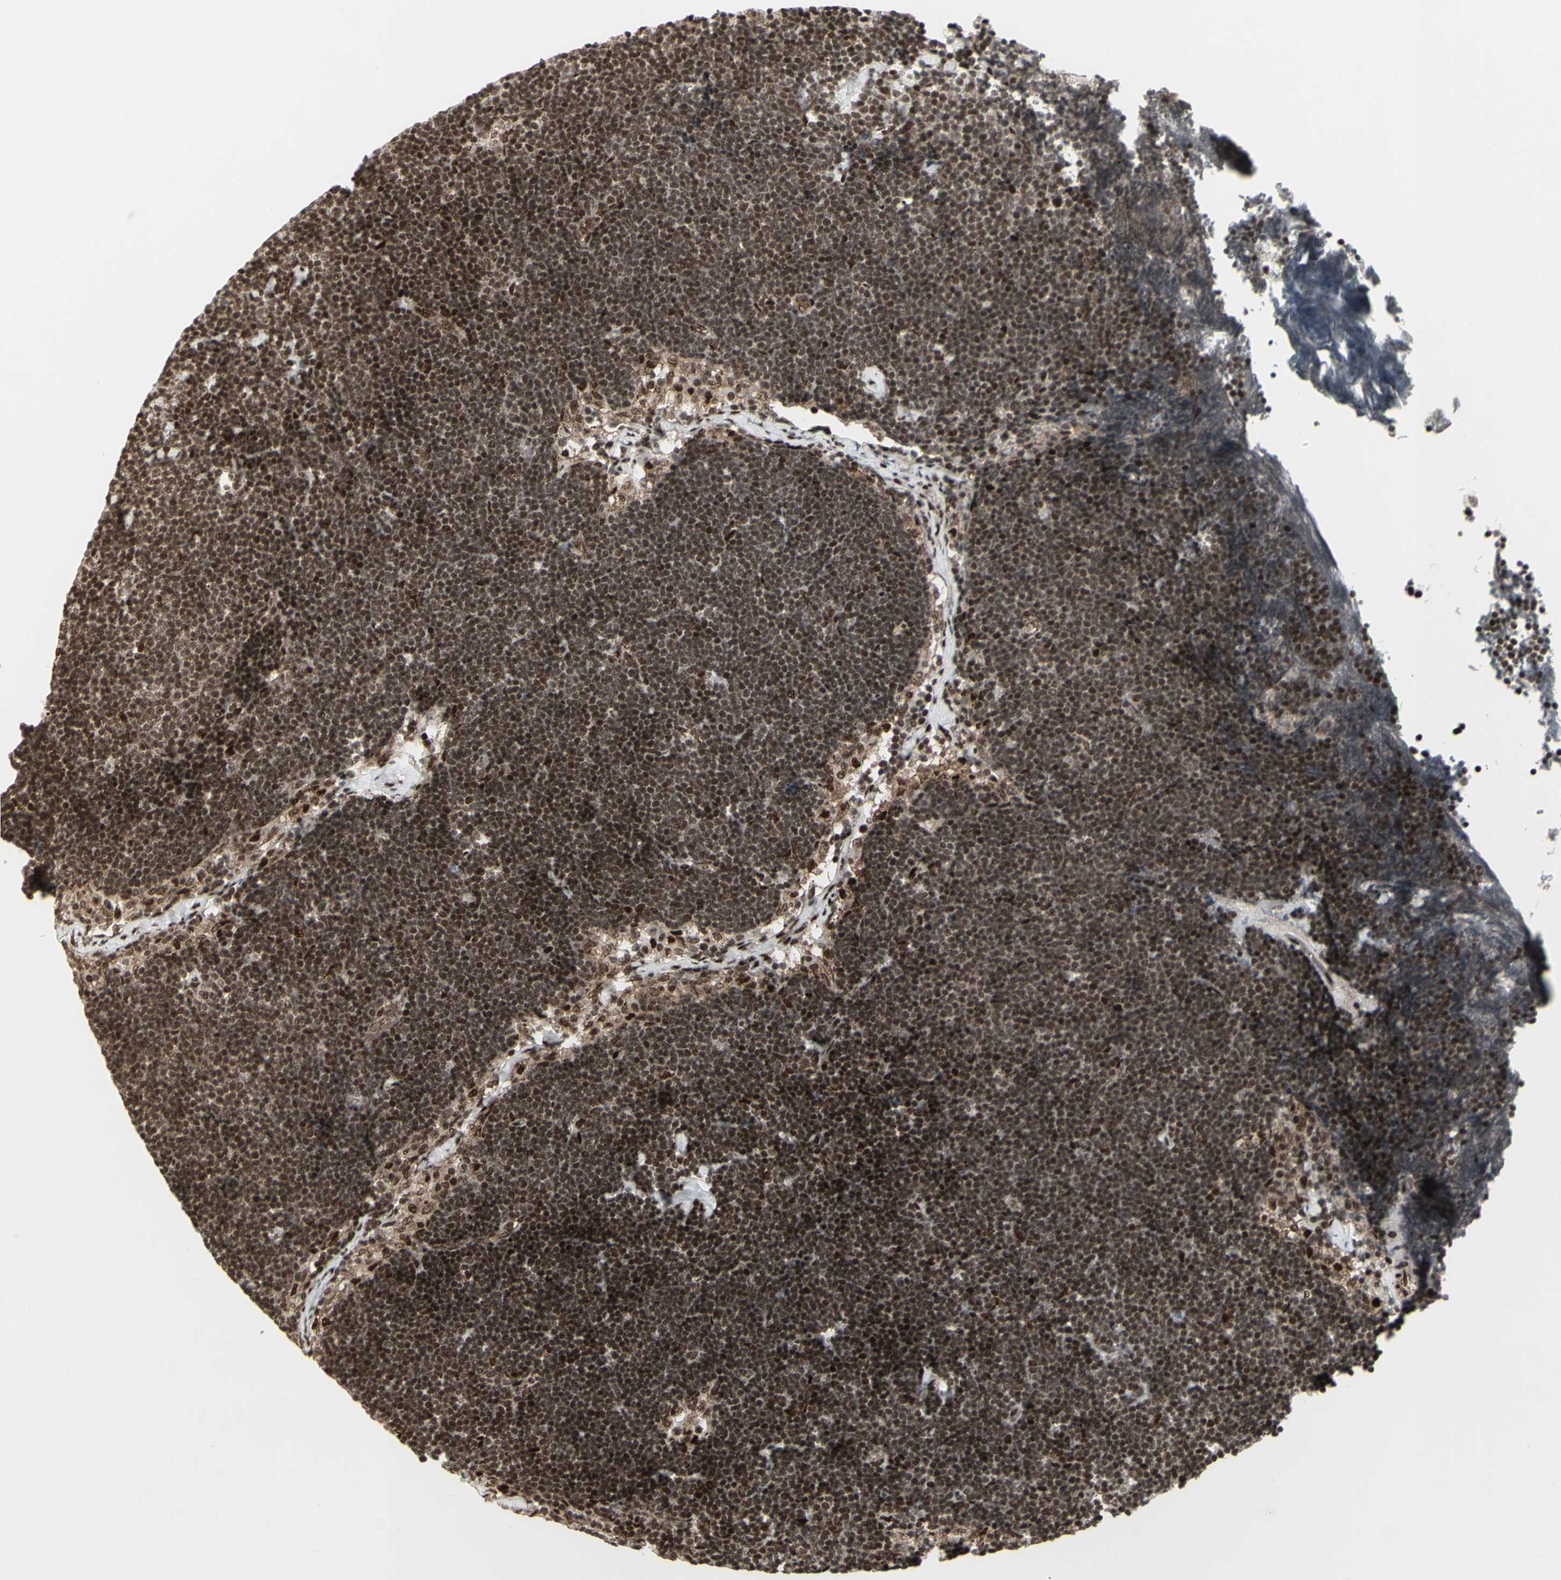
{"staining": {"intensity": "moderate", "quantity": ">75%", "location": "nuclear"}, "tissue": "lymph node", "cell_type": "Germinal center cells", "image_type": "normal", "snomed": [{"axis": "morphology", "description": "Normal tissue, NOS"}, {"axis": "topography", "description": "Lymph node"}], "caption": "Immunohistochemical staining of benign human lymph node reveals >75% levels of moderate nuclear protein staining in about >75% of germinal center cells.", "gene": "CBX1", "patient": {"sex": "male", "age": 63}}